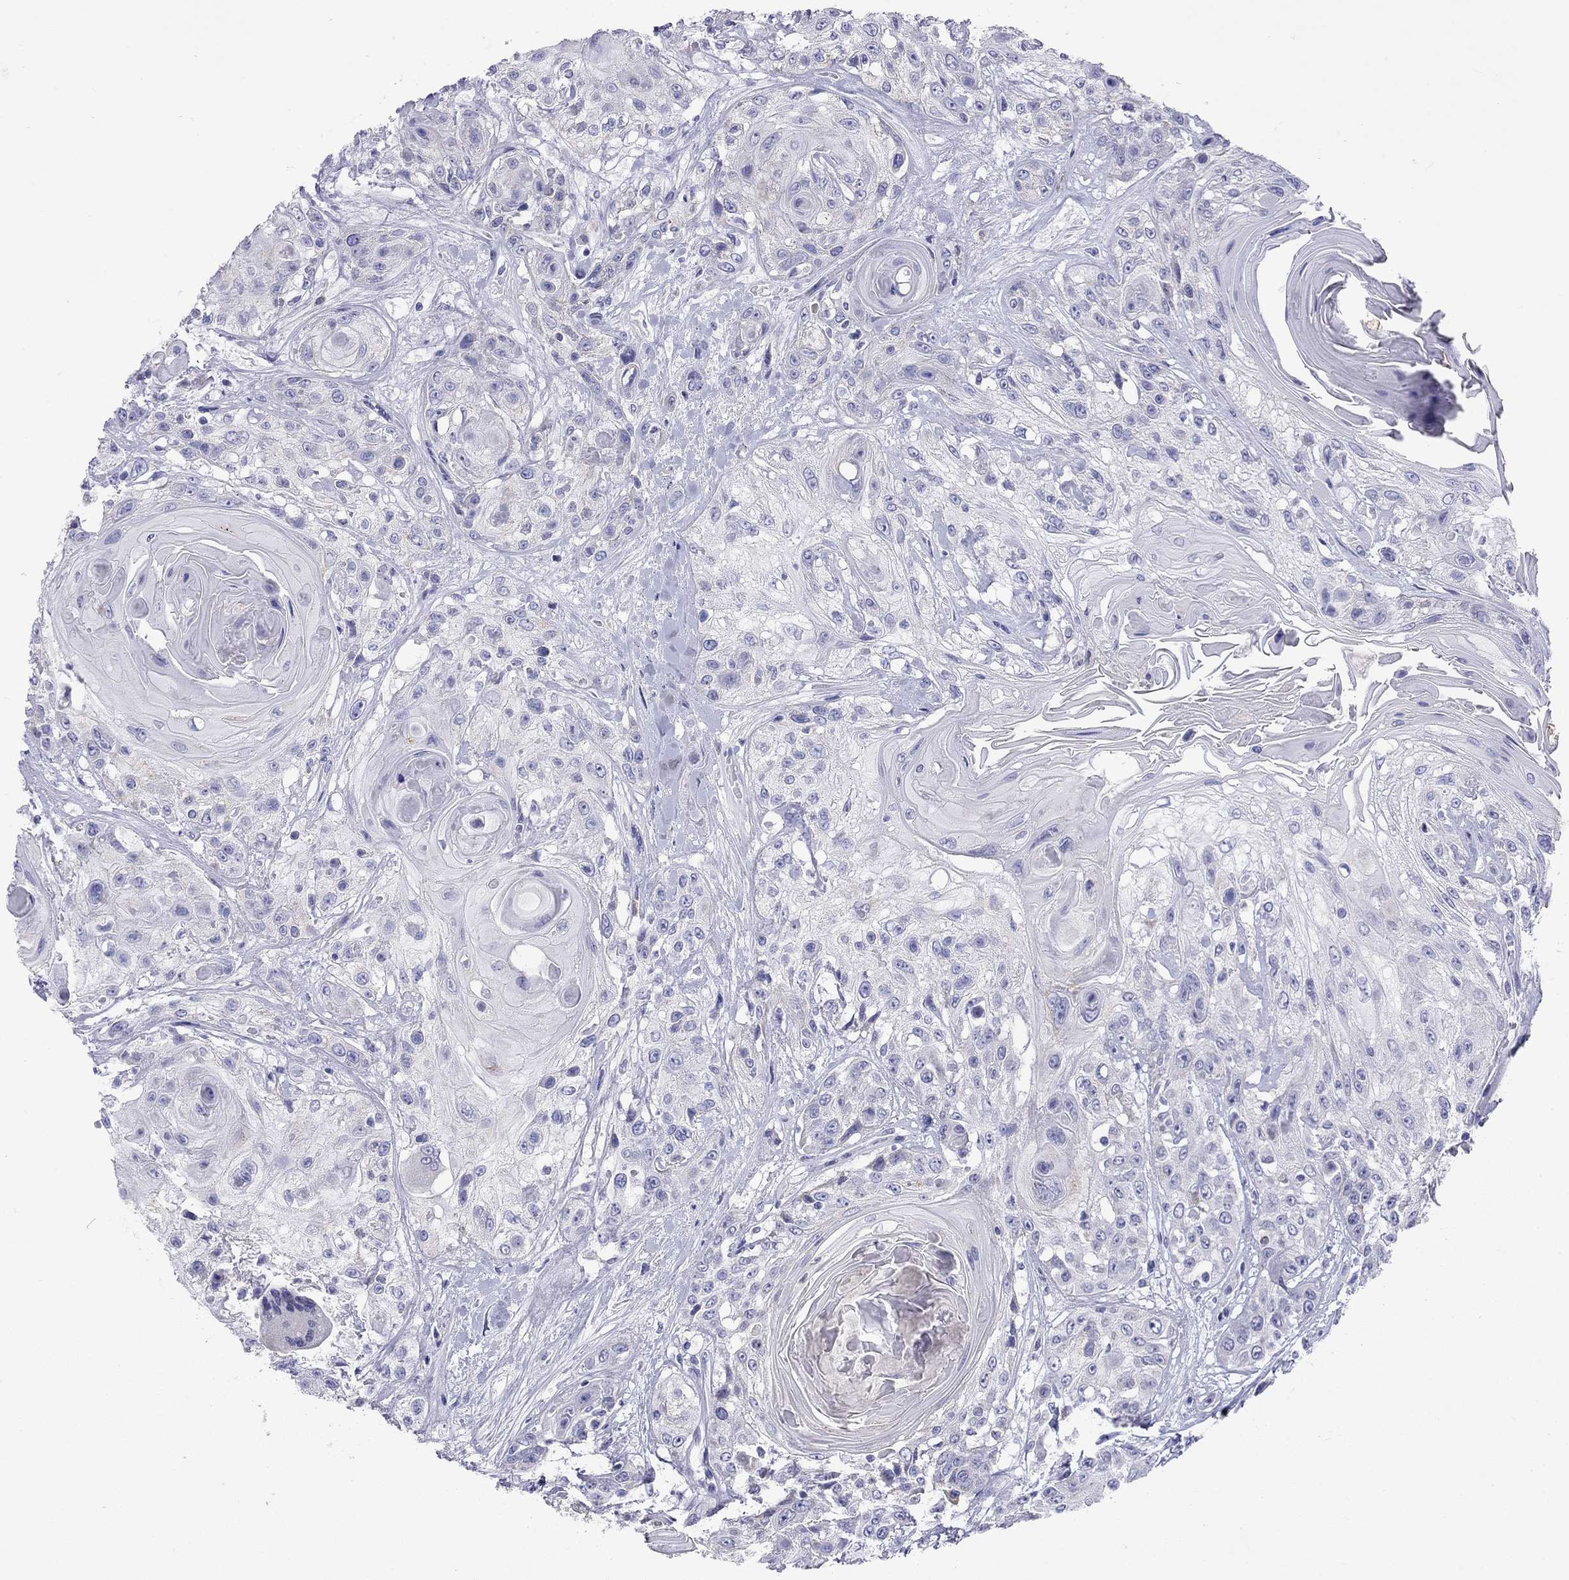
{"staining": {"intensity": "negative", "quantity": "none", "location": "none"}, "tissue": "head and neck cancer", "cell_type": "Tumor cells", "image_type": "cancer", "snomed": [{"axis": "morphology", "description": "Squamous cell carcinoma, NOS"}, {"axis": "topography", "description": "Head-Neck"}], "caption": "High magnification brightfield microscopy of head and neck cancer (squamous cell carcinoma) stained with DAB (3,3'-diaminobenzidine) (brown) and counterstained with hematoxylin (blue): tumor cells show no significant expression.", "gene": "DPY19L2", "patient": {"sex": "female", "age": 59}}